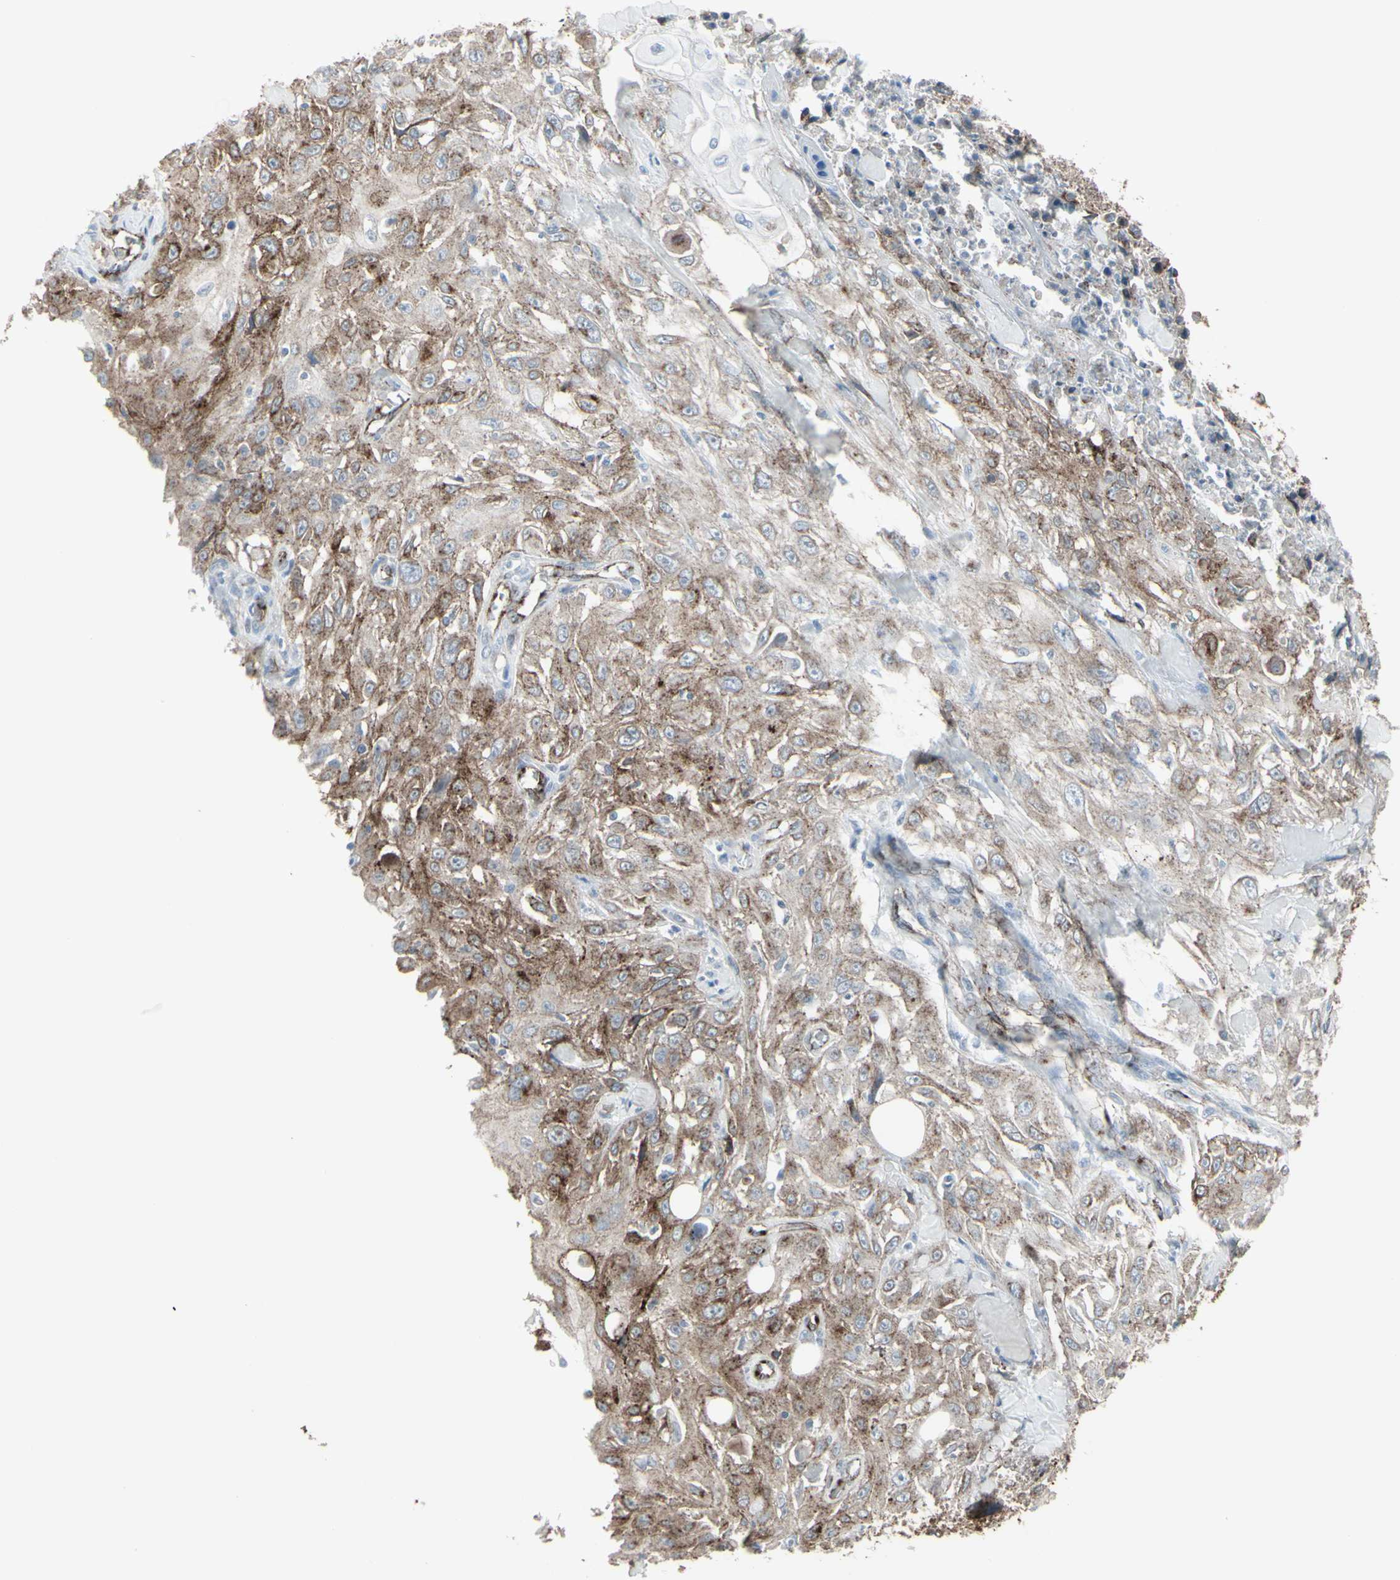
{"staining": {"intensity": "moderate", "quantity": ">75%", "location": "cytoplasmic/membranous"}, "tissue": "skin cancer", "cell_type": "Tumor cells", "image_type": "cancer", "snomed": [{"axis": "morphology", "description": "Squamous cell carcinoma, NOS"}, {"axis": "morphology", "description": "Squamous cell carcinoma, metastatic, NOS"}, {"axis": "topography", "description": "Skin"}, {"axis": "topography", "description": "Lymph node"}], "caption": "IHC micrograph of human metastatic squamous cell carcinoma (skin) stained for a protein (brown), which demonstrates medium levels of moderate cytoplasmic/membranous expression in approximately >75% of tumor cells.", "gene": "GJA1", "patient": {"sex": "male", "age": 75}}